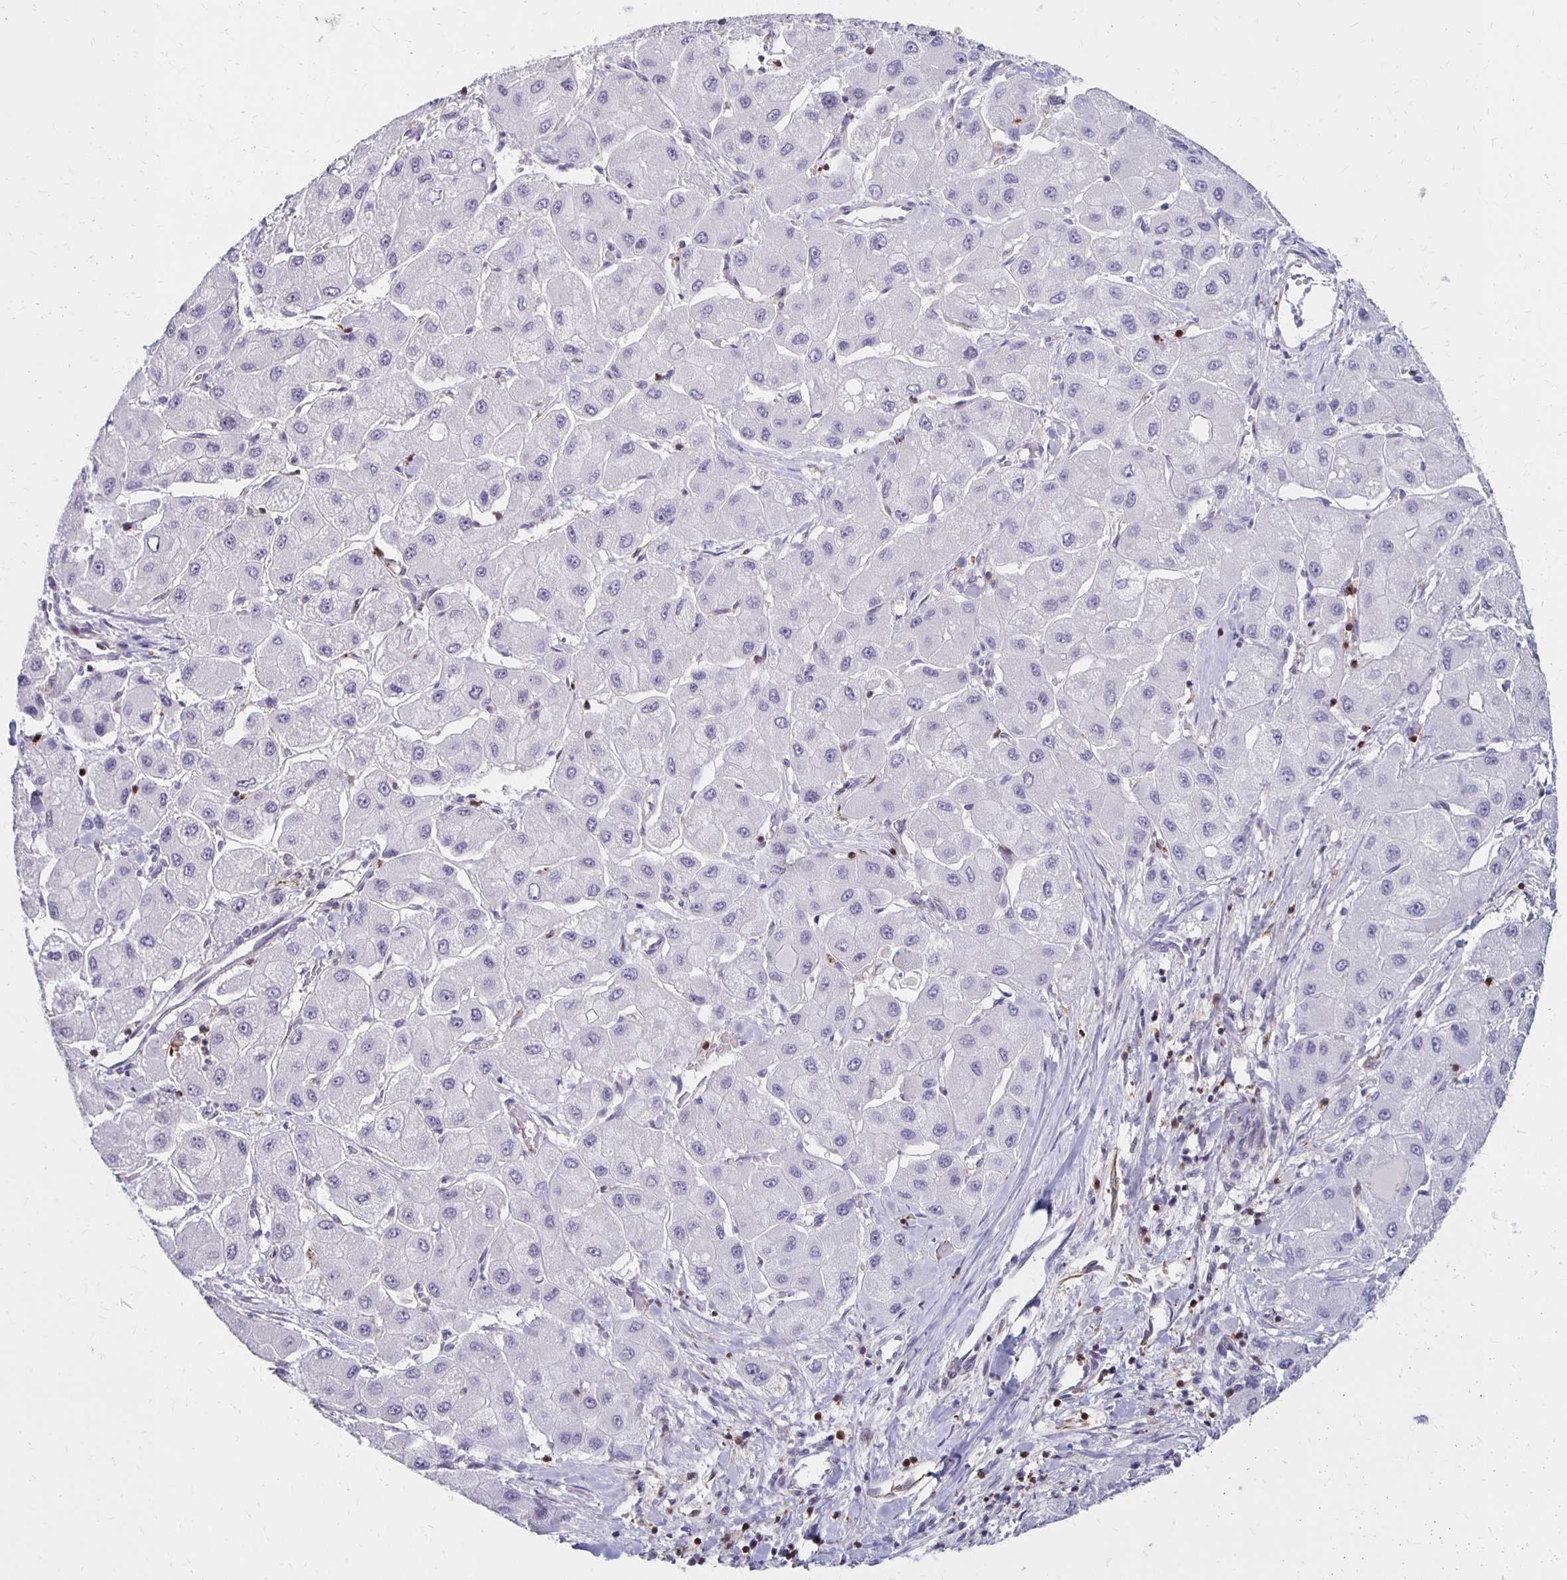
{"staining": {"intensity": "negative", "quantity": "none", "location": "none"}, "tissue": "liver cancer", "cell_type": "Tumor cells", "image_type": "cancer", "snomed": [{"axis": "morphology", "description": "Carcinoma, Hepatocellular, NOS"}, {"axis": "topography", "description": "Liver"}], "caption": "Image shows no protein staining in tumor cells of liver cancer tissue.", "gene": "CCL21", "patient": {"sex": "male", "age": 40}}